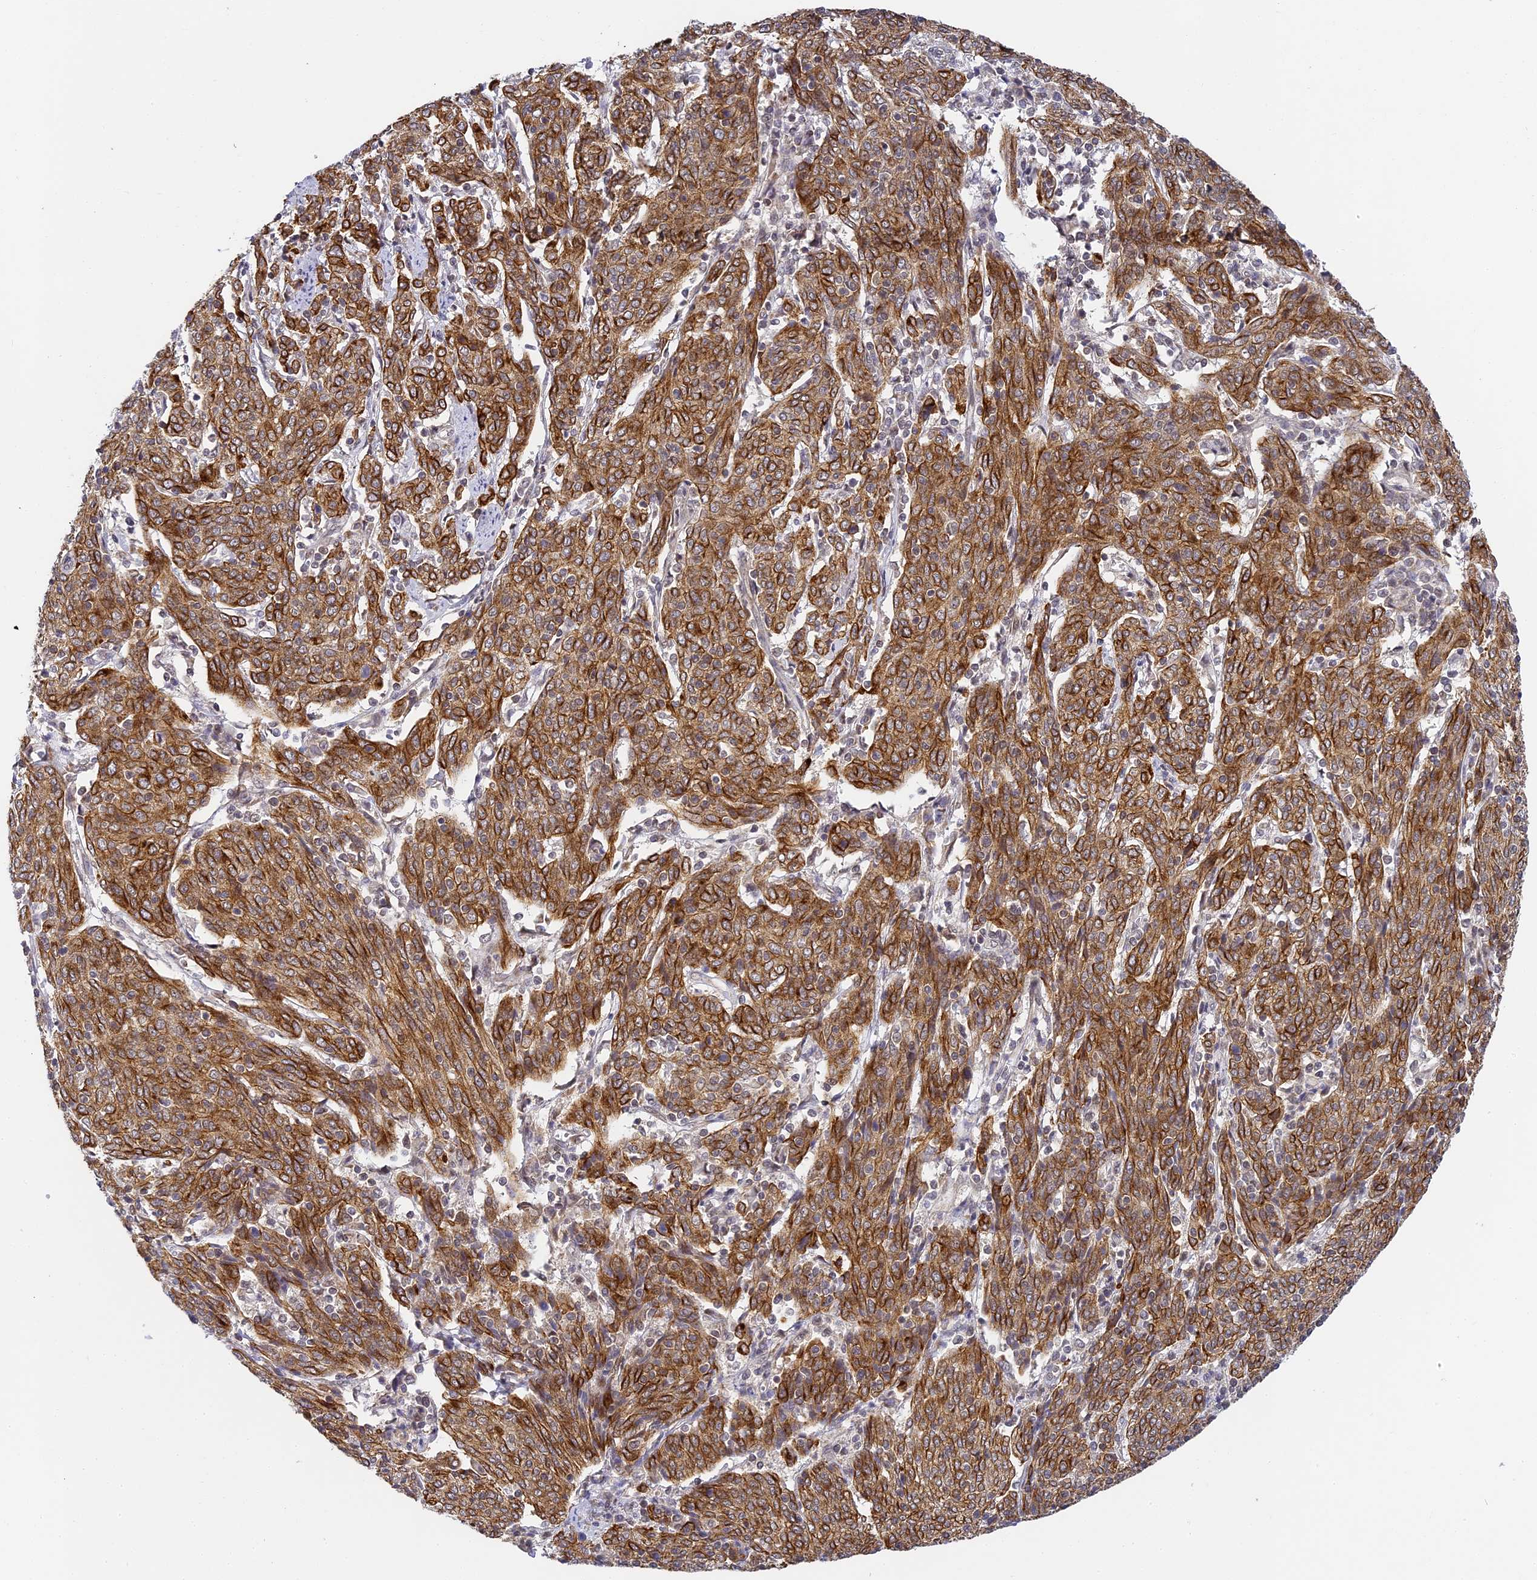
{"staining": {"intensity": "moderate", "quantity": ">75%", "location": "cytoplasmic/membranous"}, "tissue": "cervical cancer", "cell_type": "Tumor cells", "image_type": "cancer", "snomed": [{"axis": "morphology", "description": "Squamous cell carcinoma, NOS"}, {"axis": "topography", "description": "Cervix"}], "caption": "Squamous cell carcinoma (cervical) stained with DAB immunohistochemistry (IHC) exhibits medium levels of moderate cytoplasmic/membranous expression in about >75% of tumor cells. The staining was performed using DAB, with brown indicating positive protein expression. Nuclei are stained blue with hematoxylin.", "gene": "DNAAF10", "patient": {"sex": "female", "age": 67}}